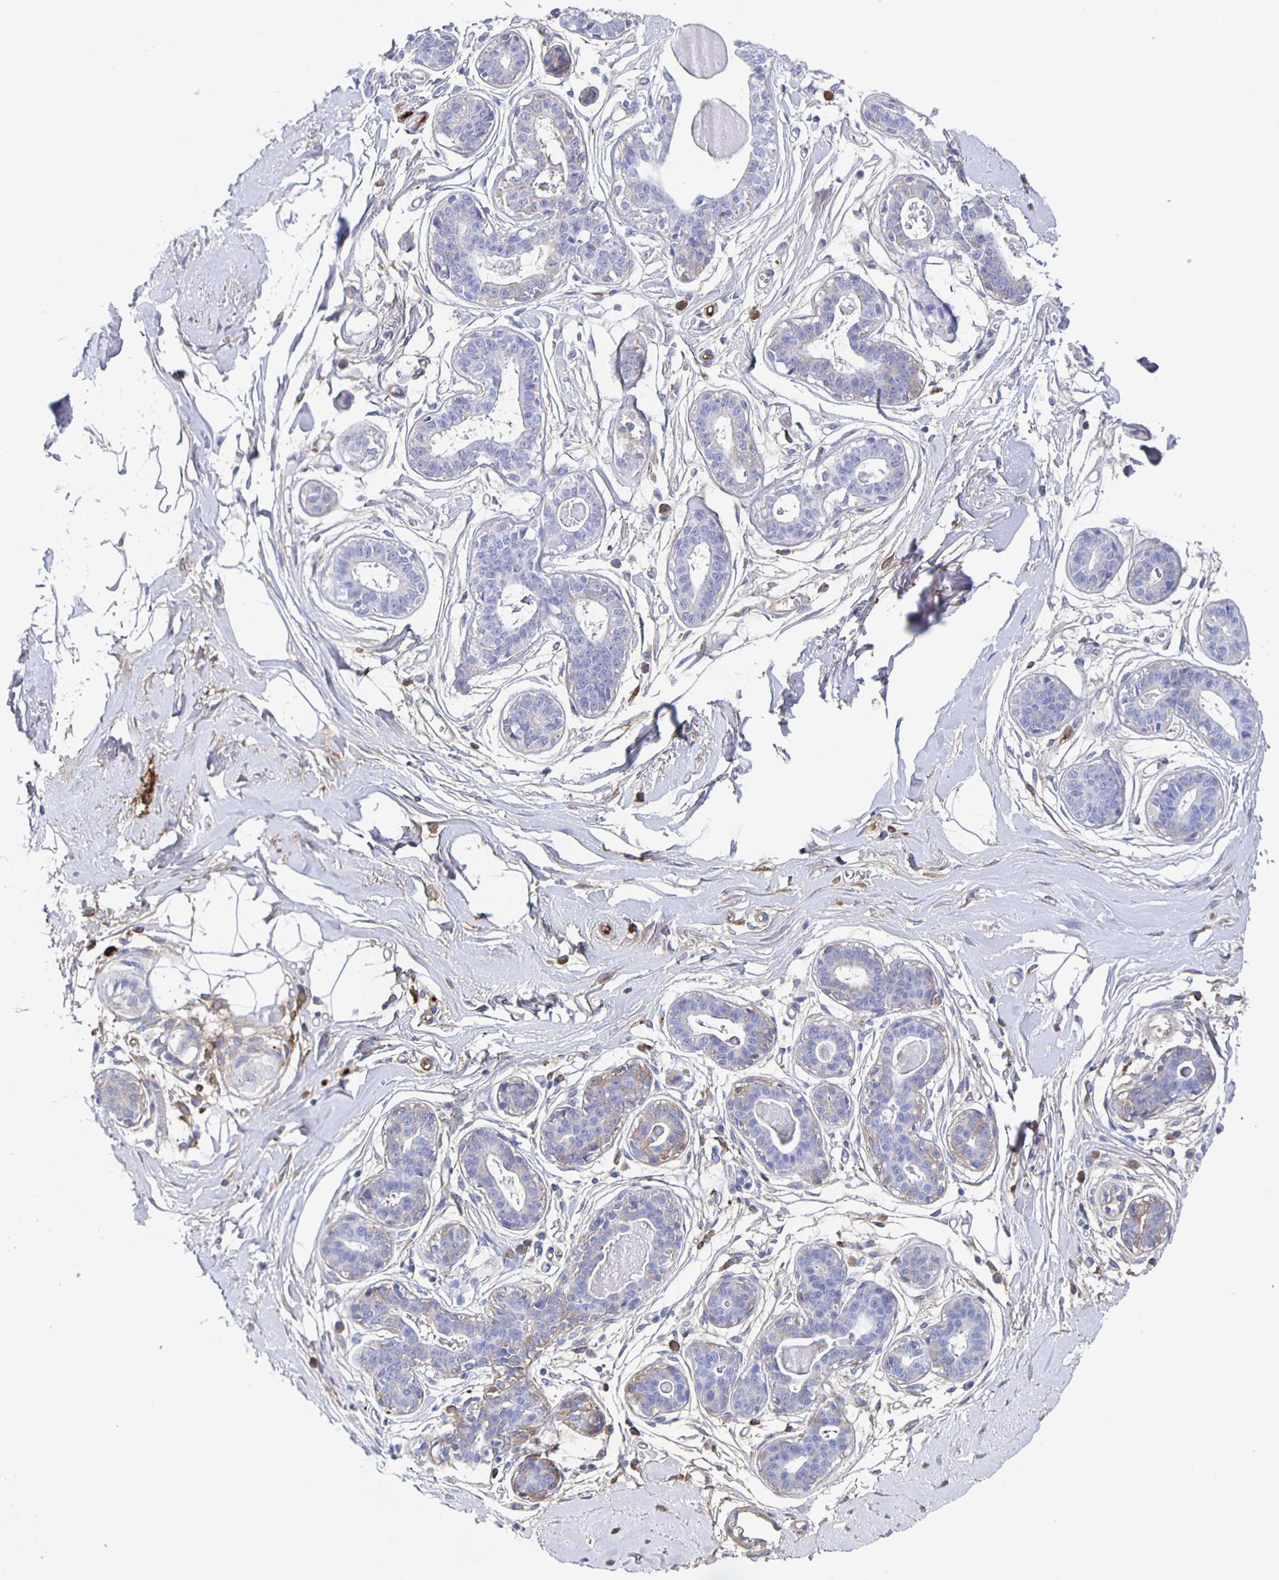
{"staining": {"intensity": "negative", "quantity": "none", "location": "none"}, "tissue": "breast", "cell_type": "Adipocytes", "image_type": "normal", "snomed": [{"axis": "morphology", "description": "Normal tissue, NOS"}, {"axis": "topography", "description": "Breast"}], "caption": "Immunohistochemistry (IHC) micrograph of normal human breast stained for a protein (brown), which exhibits no positivity in adipocytes.", "gene": "FGA", "patient": {"sex": "female", "age": 45}}